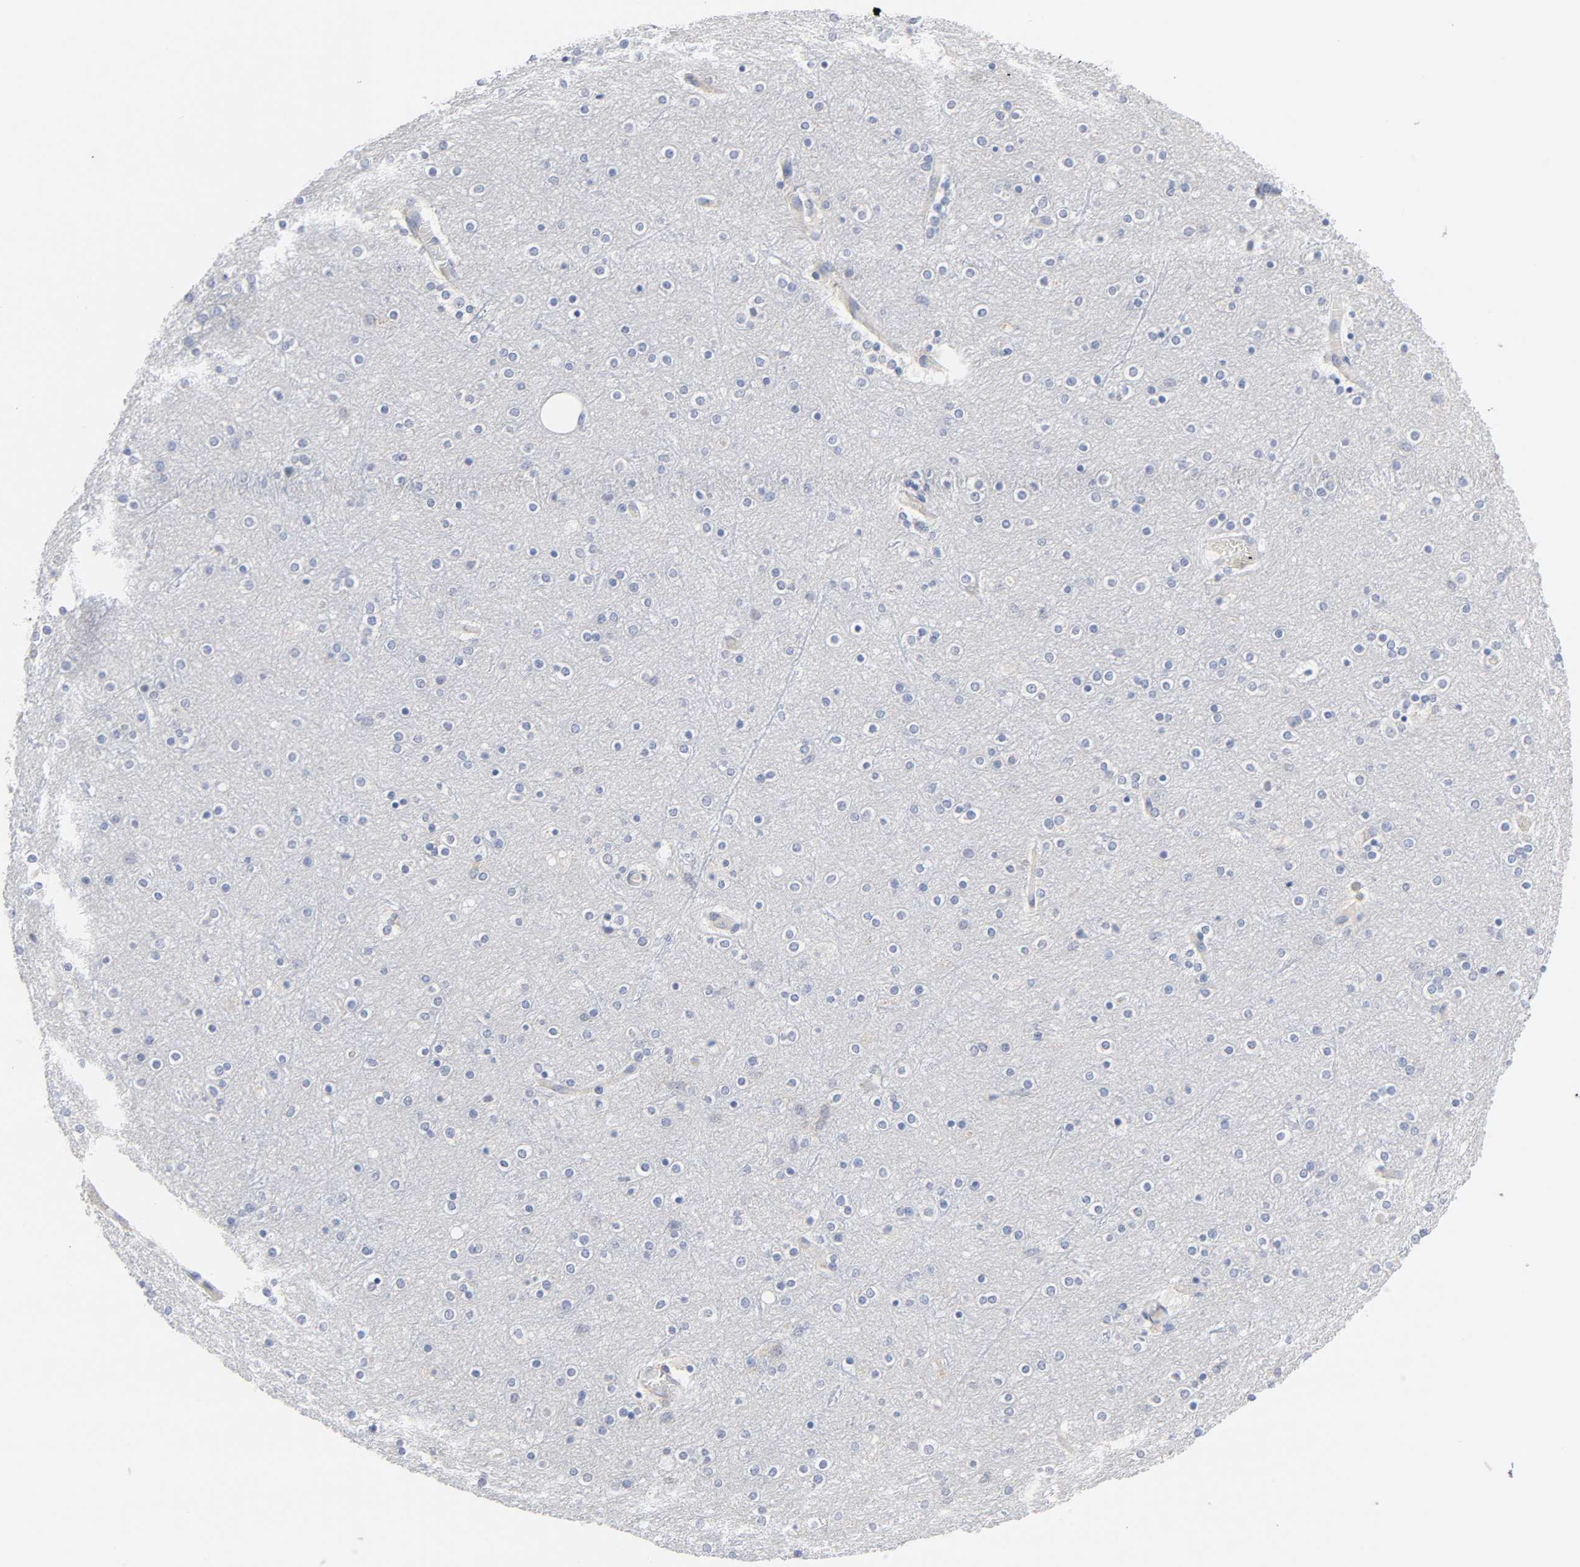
{"staining": {"intensity": "negative", "quantity": "none", "location": "none"}, "tissue": "cerebral cortex", "cell_type": "Endothelial cells", "image_type": "normal", "snomed": [{"axis": "morphology", "description": "Normal tissue, NOS"}, {"axis": "topography", "description": "Cerebral cortex"}], "caption": "This is an immunohistochemistry micrograph of unremarkable cerebral cortex. There is no staining in endothelial cells.", "gene": "MALT1", "patient": {"sex": "female", "age": 54}}